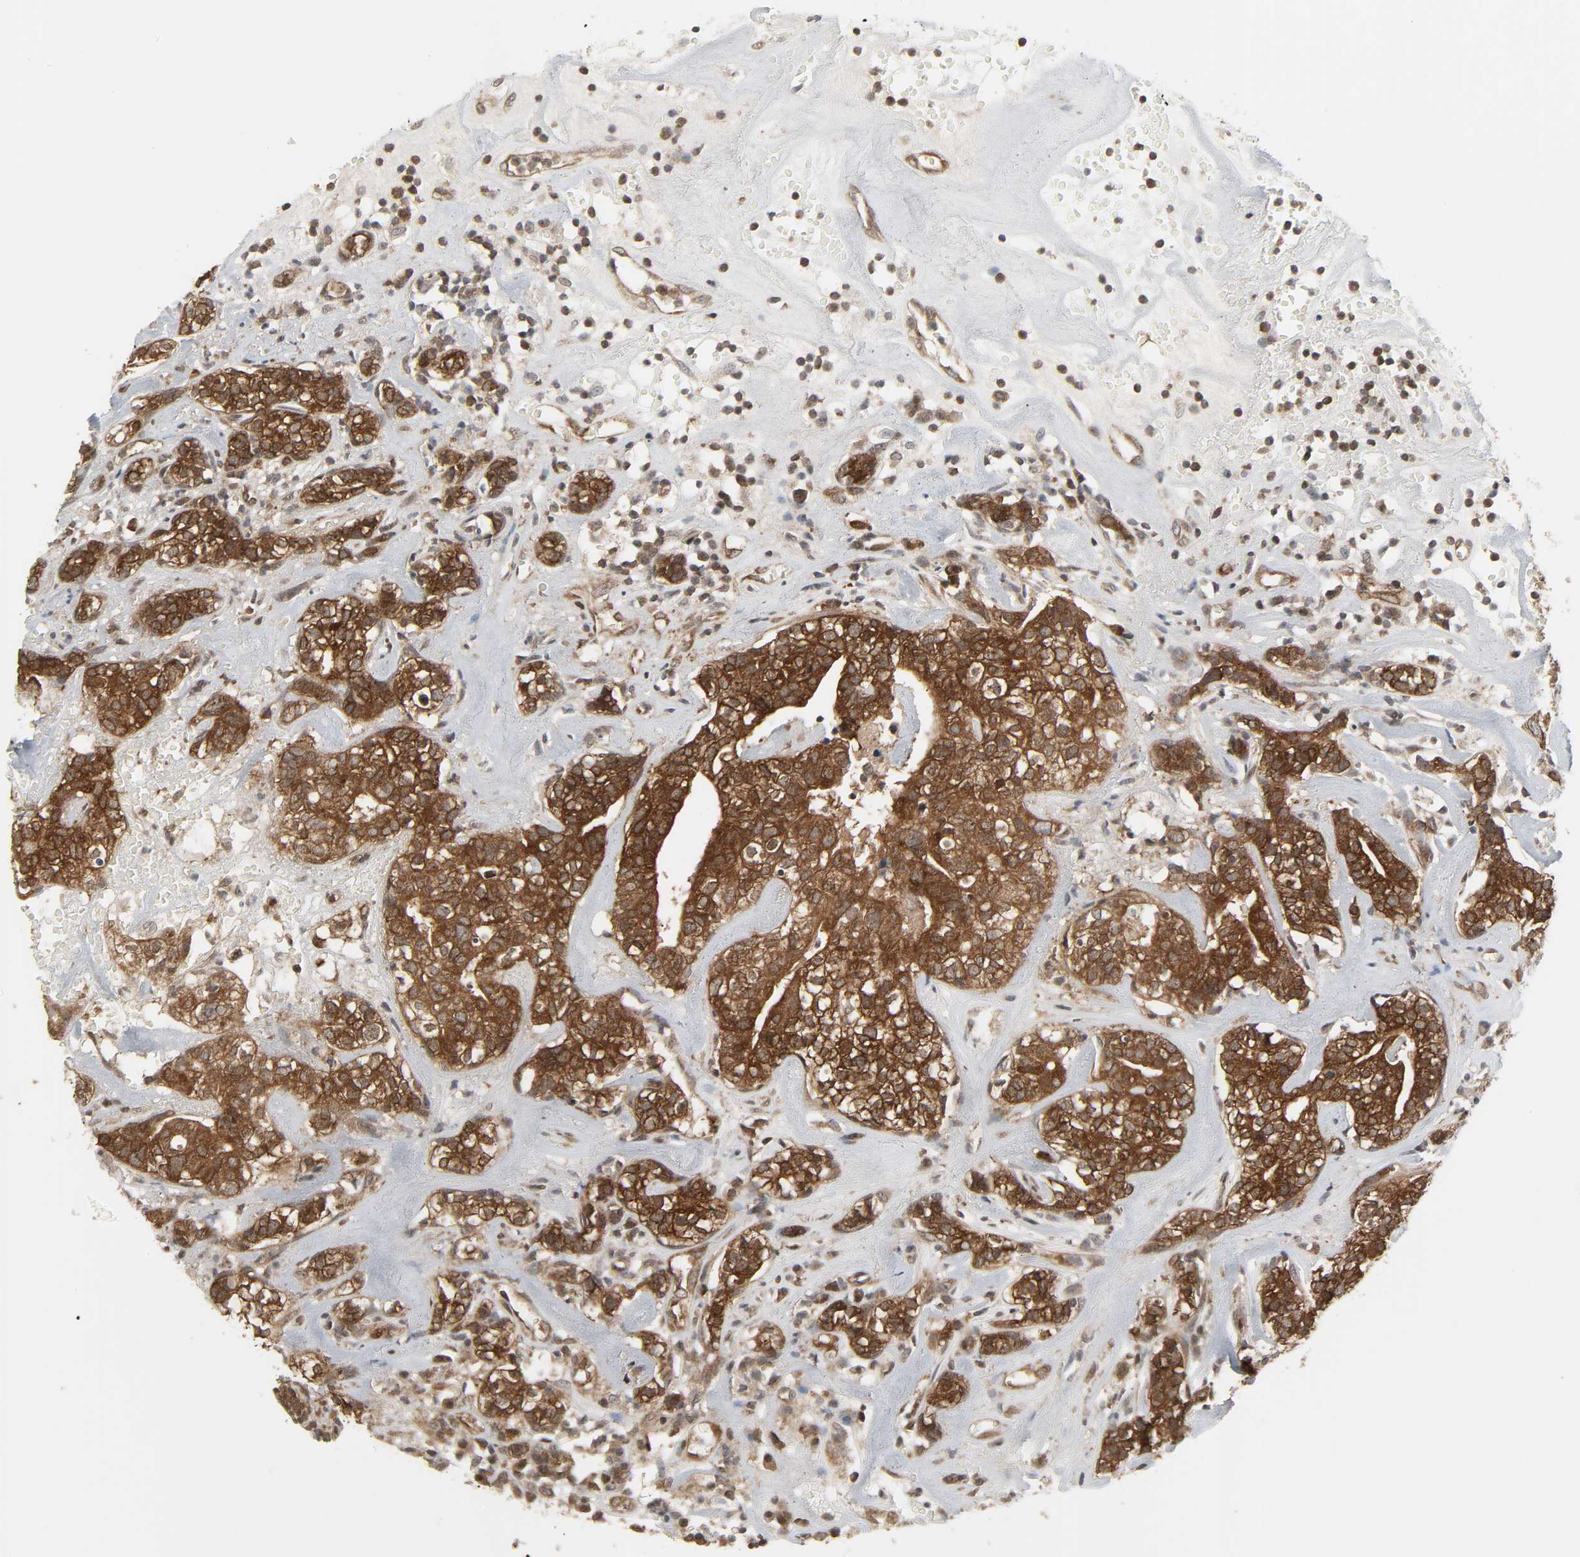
{"staining": {"intensity": "strong", "quantity": ">75%", "location": "cytoplasmic/membranous"}, "tissue": "head and neck cancer", "cell_type": "Tumor cells", "image_type": "cancer", "snomed": [{"axis": "morphology", "description": "Adenocarcinoma, NOS"}, {"axis": "topography", "description": "Salivary gland"}, {"axis": "topography", "description": "Head-Neck"}], "caption": "Human adenocarcinoma (head and neck) stained with a brown dye reveals strong cytoplasmic/membranous positive staining in about >75% of tumor cells.", "gene": "GSK3A", "patient": {"sex": "female", "age": 65}}